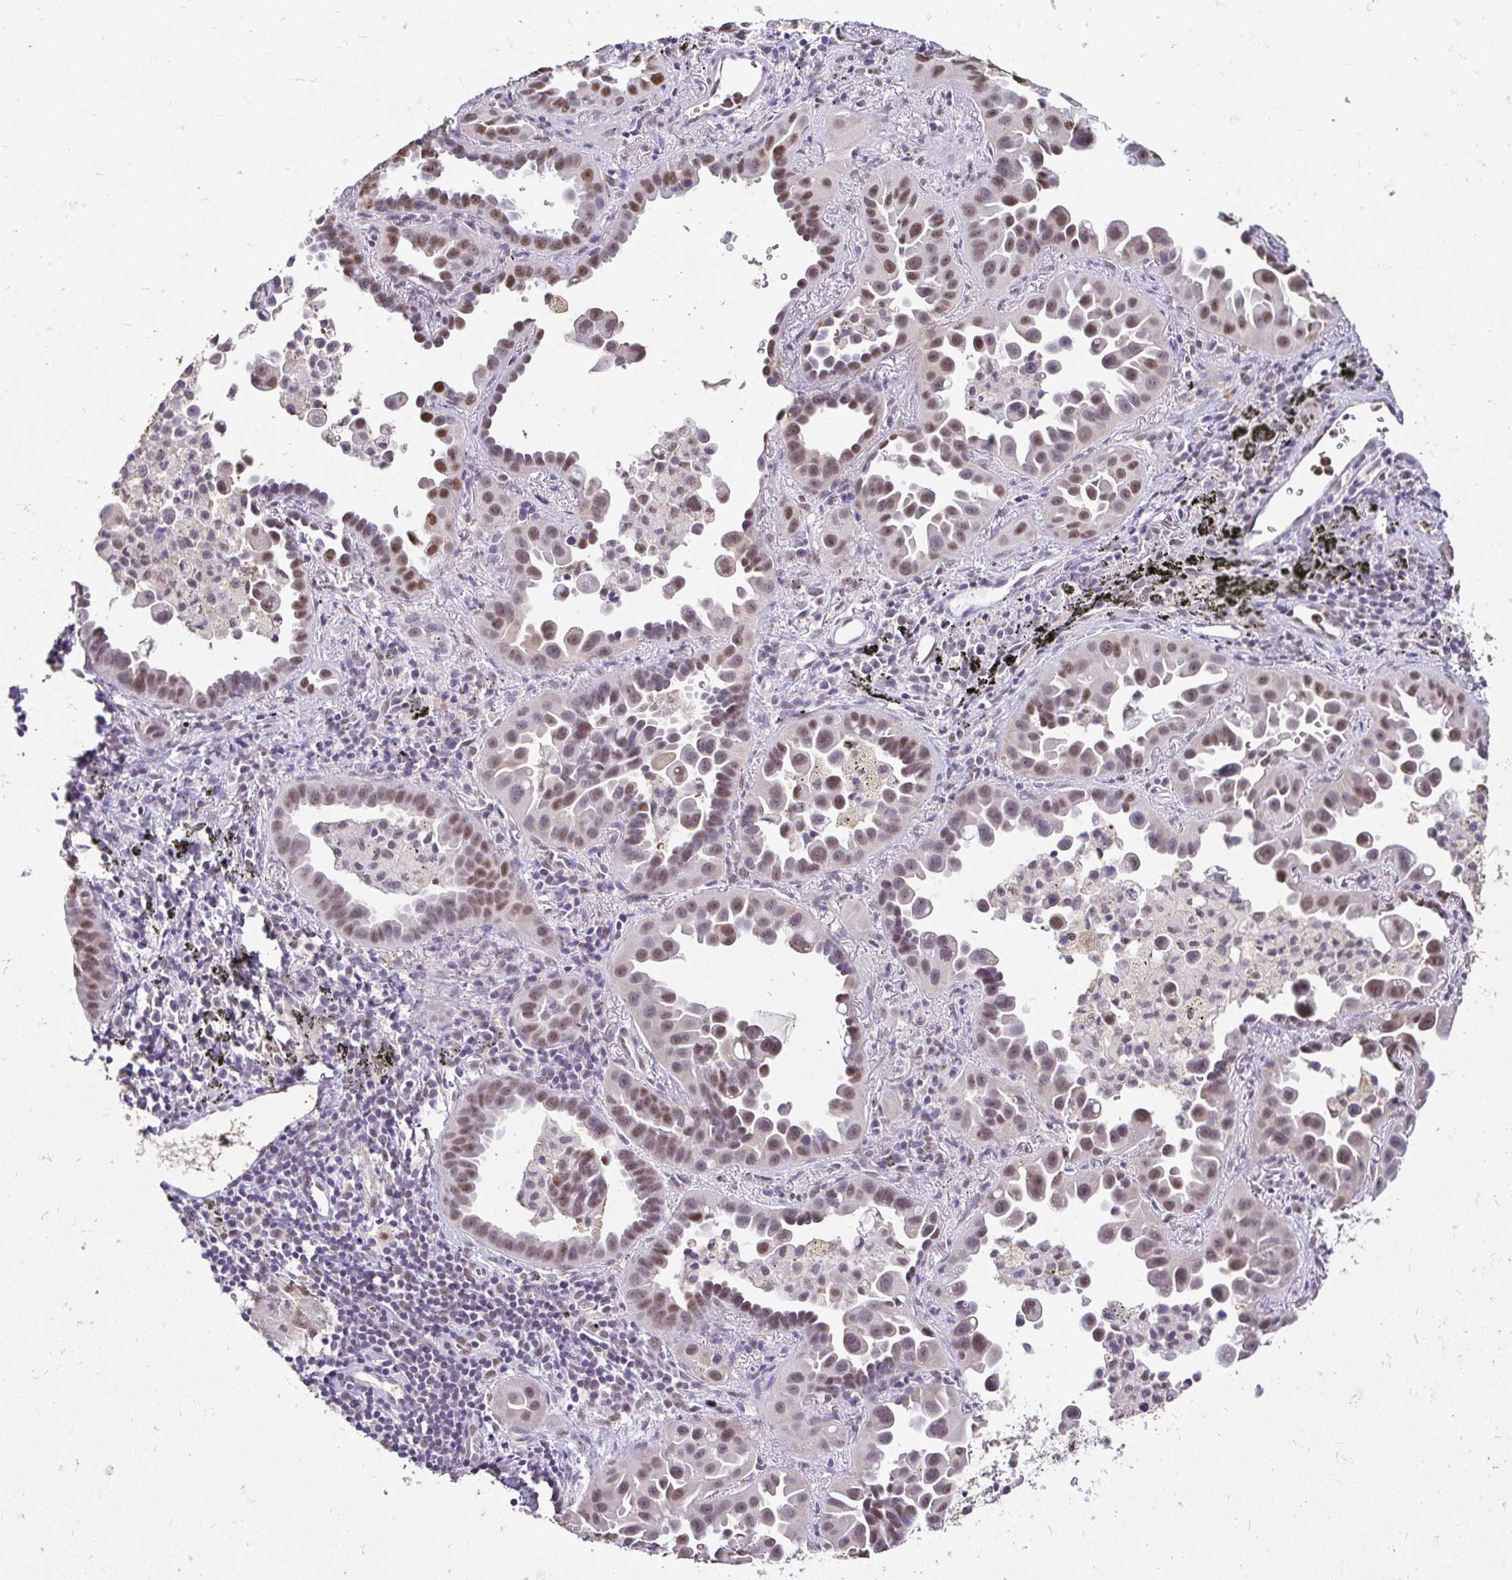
{"staining": {"intensity": "moderate", "quantity": ">75%", "location": "nuclear"}, "tissue": "lung cancer", "cell_type": "Tumor cells", "image_type": "cancer", "snomed": [{"axis": "morphology", "description": "Adenocarcinoma, NOS"}, {"axis": "topography", "description": "Lung"}], "caption": "A brown stain shows moderate nuclear staining of a protein in human lung cancer tumor cells.", "gene": "RIMS4", "patient": {"sex": "male", "age": 68}}